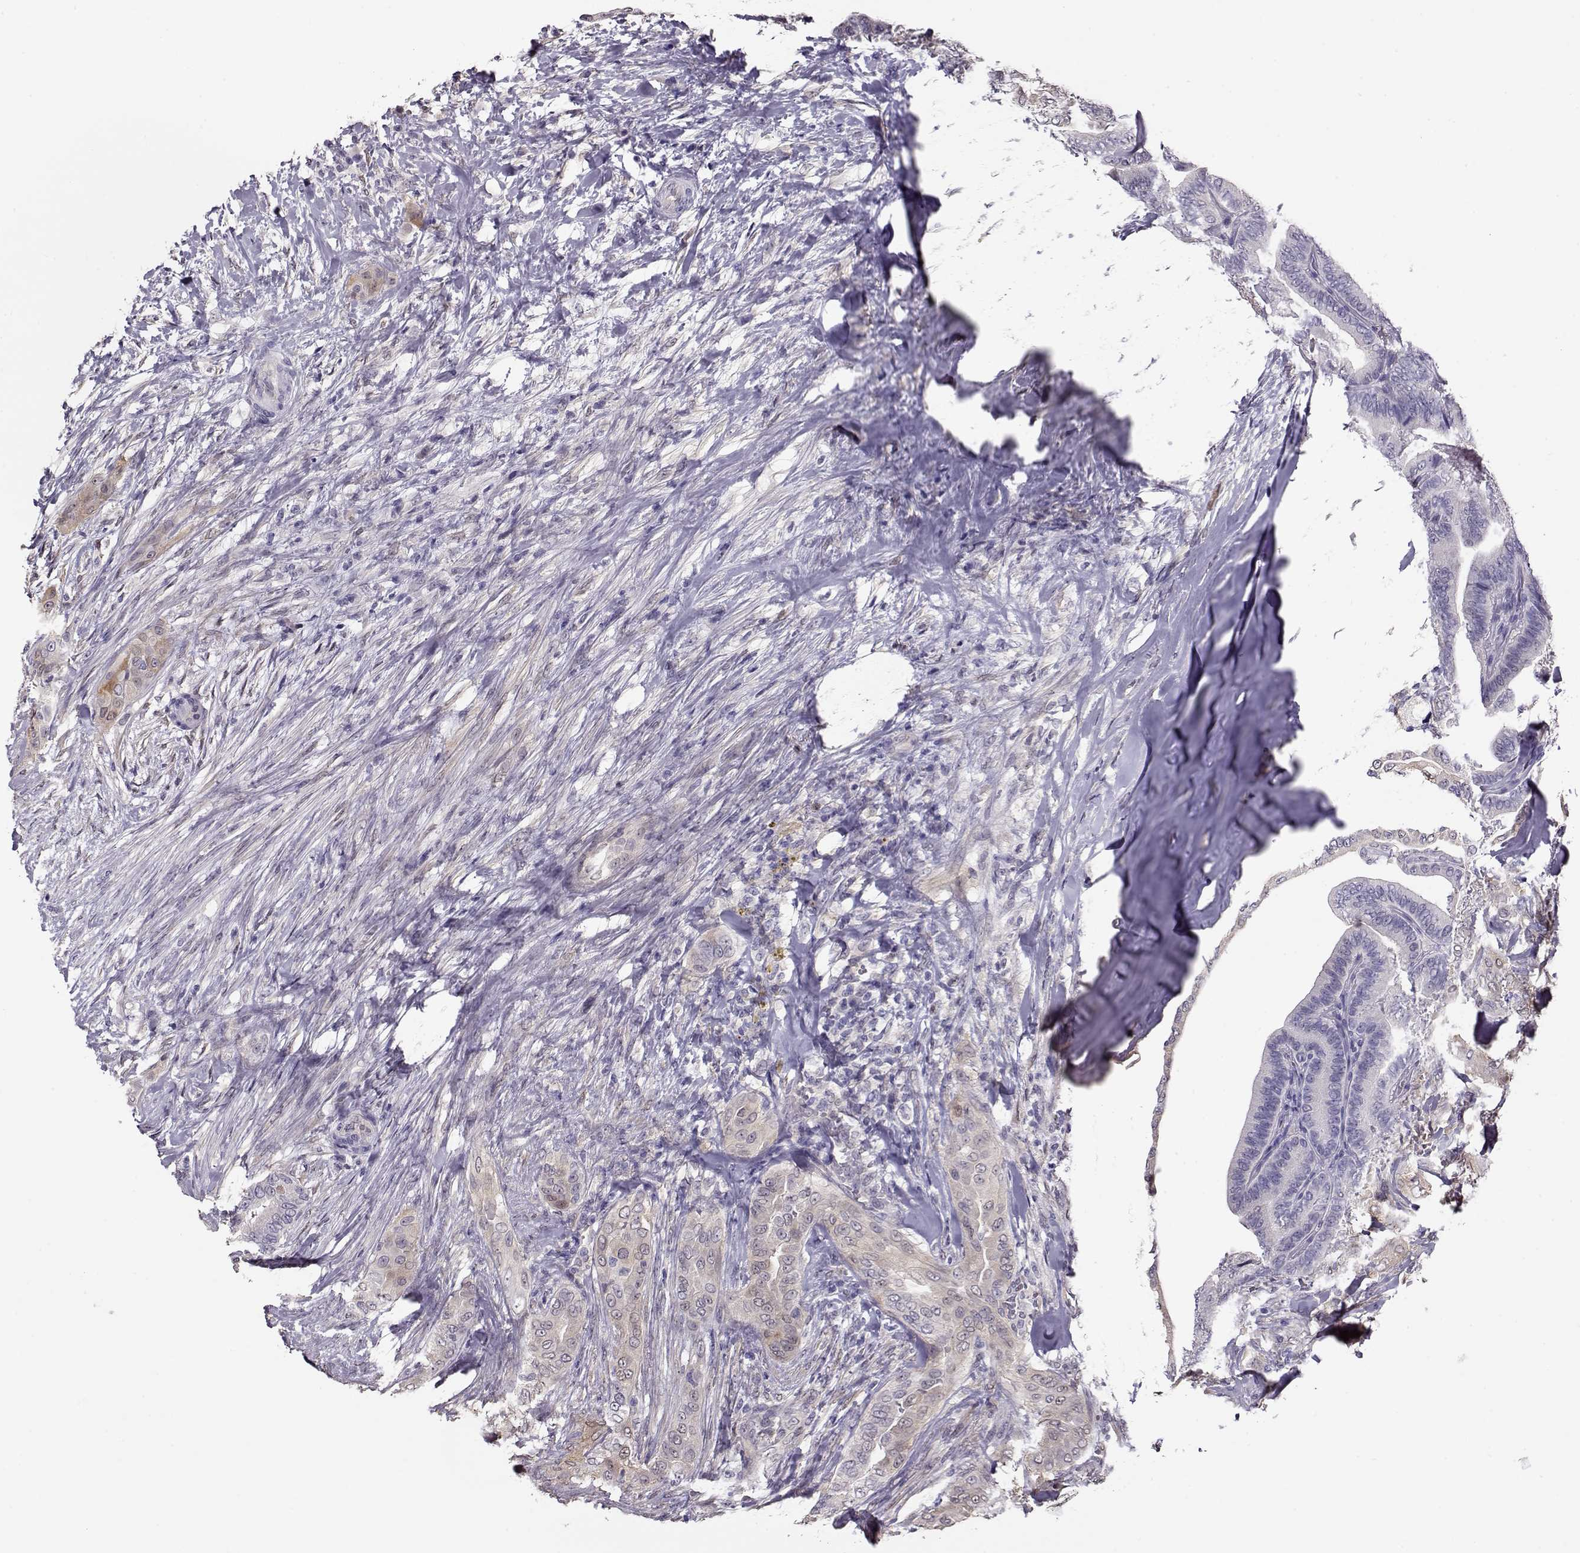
{"staining": {"intensity": "weak", "quantity": "<25%", "location": "cytoplasmic/membranous"}, "tissue": "thyroid cancer", "cell_type": "Tumor cells", "image_type": "cancer", "snomed": [{"axis": "morphology", "description": "Papillary adenocarcinoma, NOS"}, {"axis": "topography", "description": "Thyroid gland"}], "caption": "Papillary adenocarcinoma (thyroid) stained for a protein using immunohistochemistry reveals no positivity tumor cells.", "gene": "CCR8", "patient": {"sex": "male", "age": 61}}